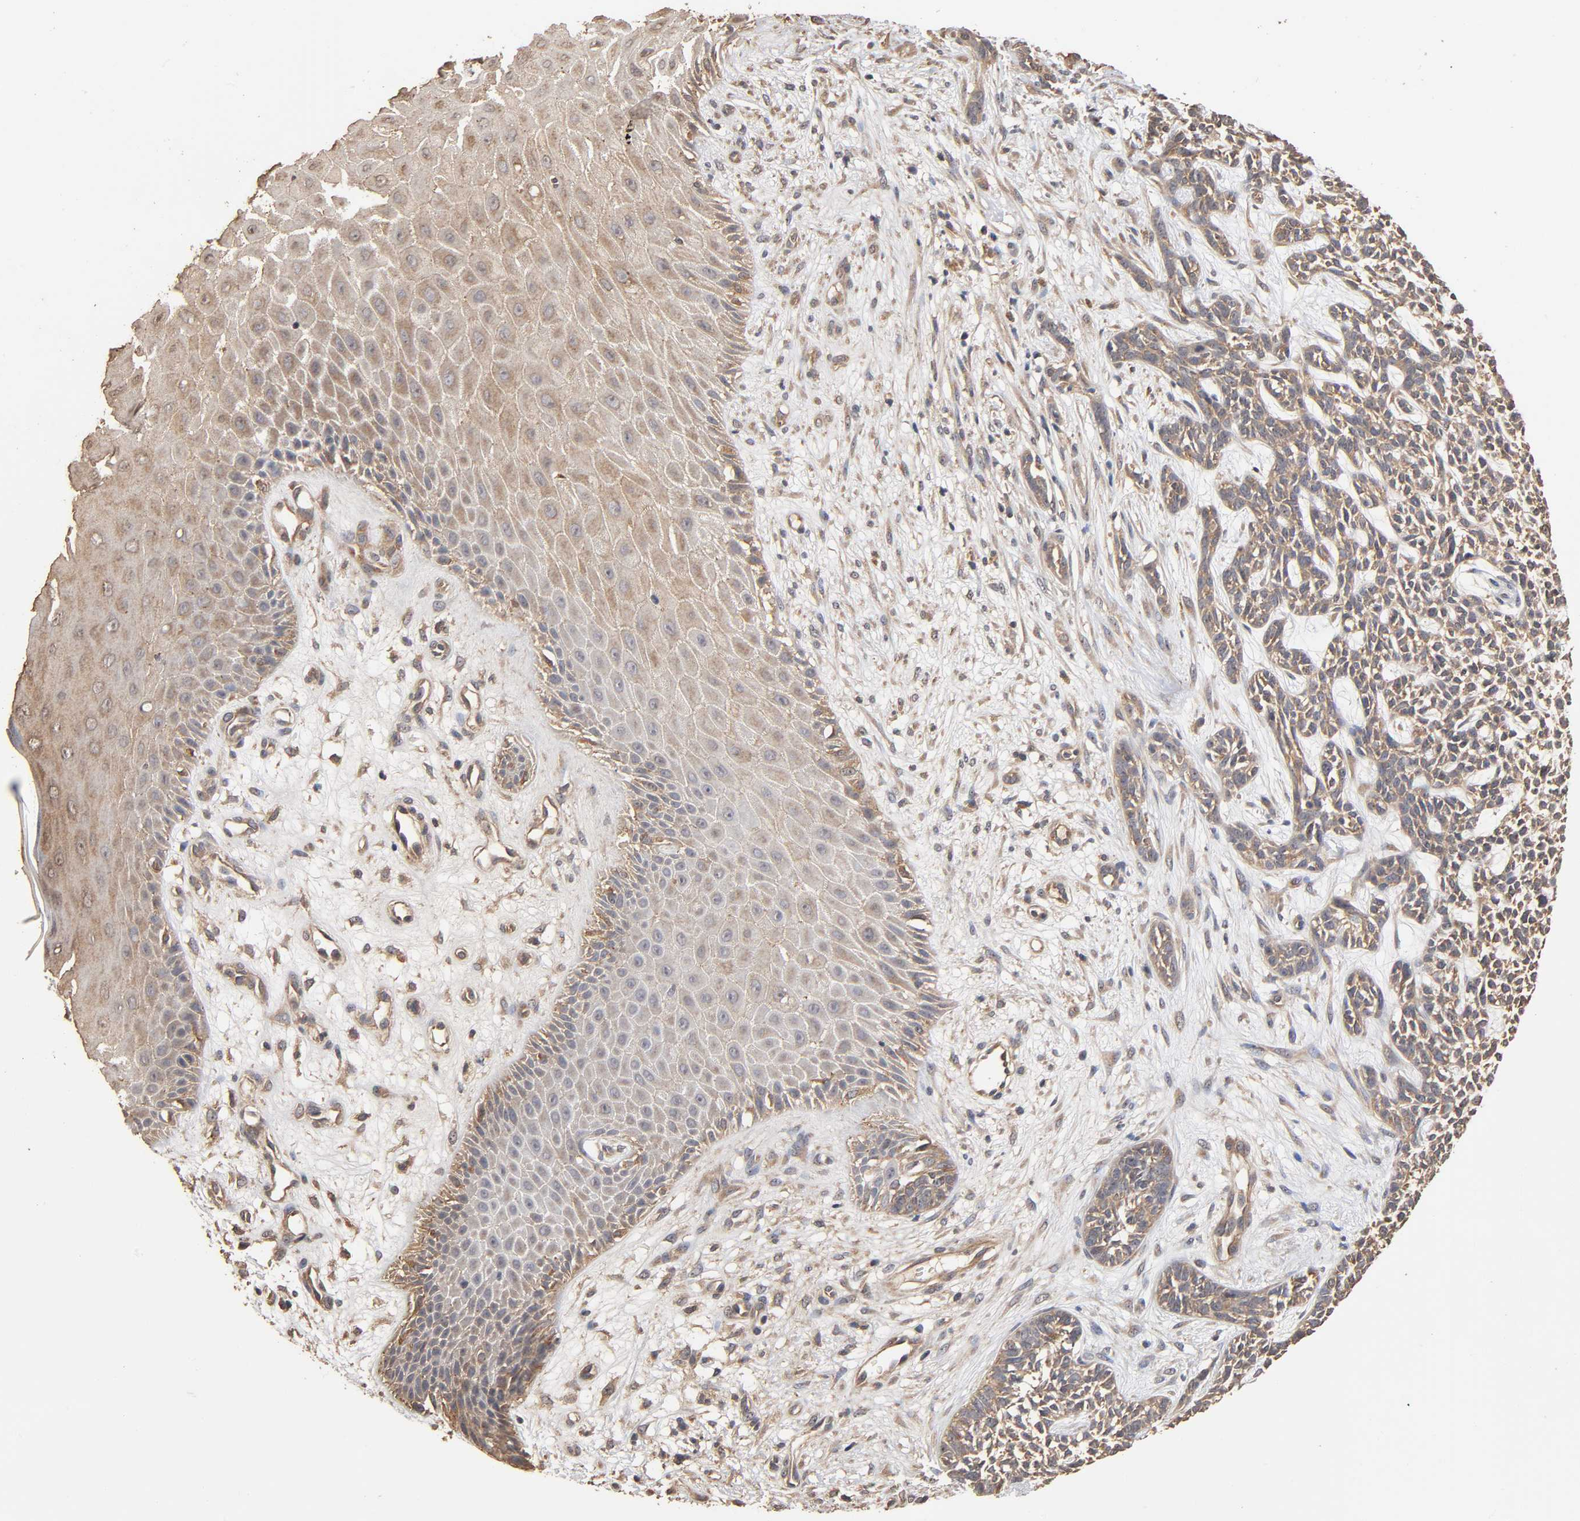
{"staining": {"intensity": "weak", "quantity": ">75%", "location": "cytoplasmic/membranous"}, "tissue": "skin cancer", "cell_type": "Tumor cells", "image_type": "cancer", "snomed": [{"axis": "morphology", "description": "Basal cell carcinoma"}, {"axis": "topography", "description": "Skin"}], "caption": "Human skin cancer stained for a protein (brown) shows weak cytoplasmic/membranous positive expression in about >75% of tumor cells.", "gene": "ARHGEF7", "patient": {"sex": "female", "age": 84}}